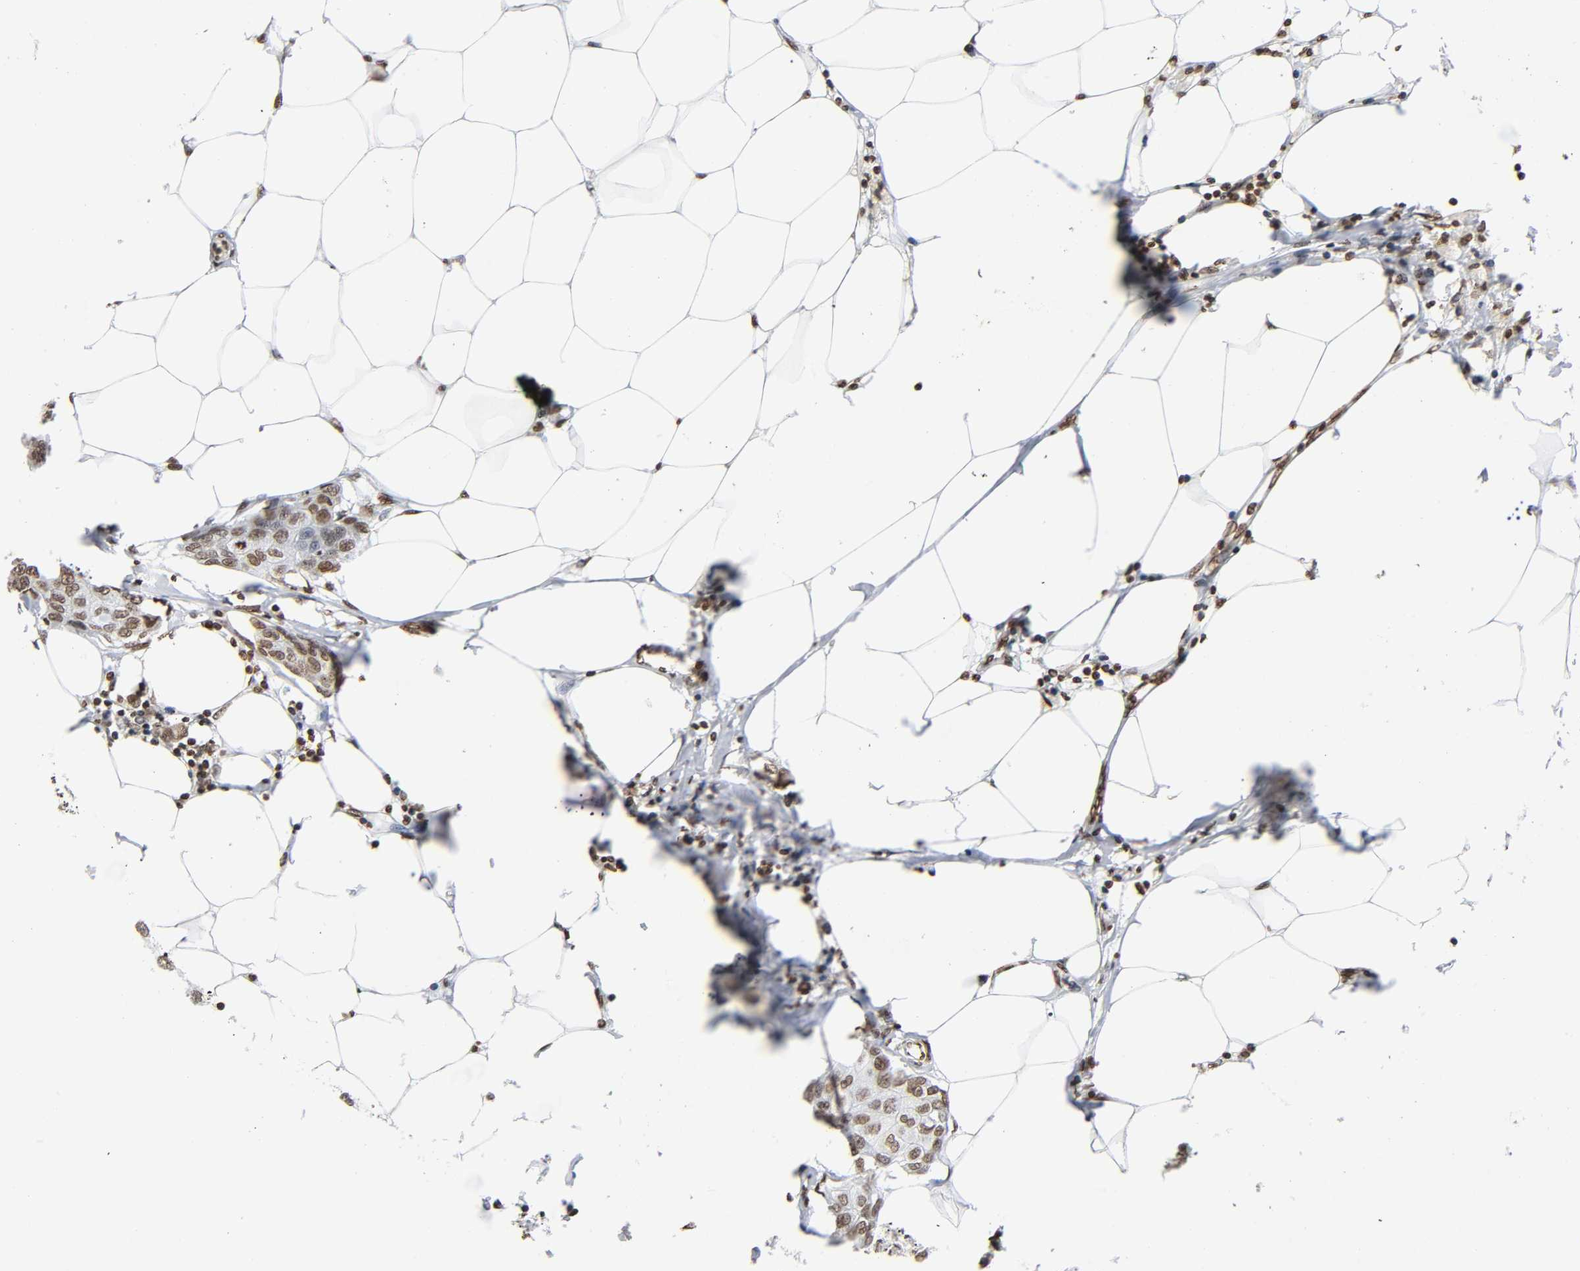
{"staining": {"intensity": "moderate", "quantity": ">75%", "location": "nuclear"}, "tissue": "breast cancer", "cell_type": "Tumor cells", "image_type": "cancer", "snomed": [{"axis": "morphology", "description": "Duct carcinoma"}, {"axis": "topography", "description": "Breast"}], "caption": "Moderate nuclear expression for a protein is appreciated in about >75% of tumor cells of breast invasive ductal carcinoma using IHC.", "gene": "HOXA6", "patient": {"sex": "female", "age": 80}}